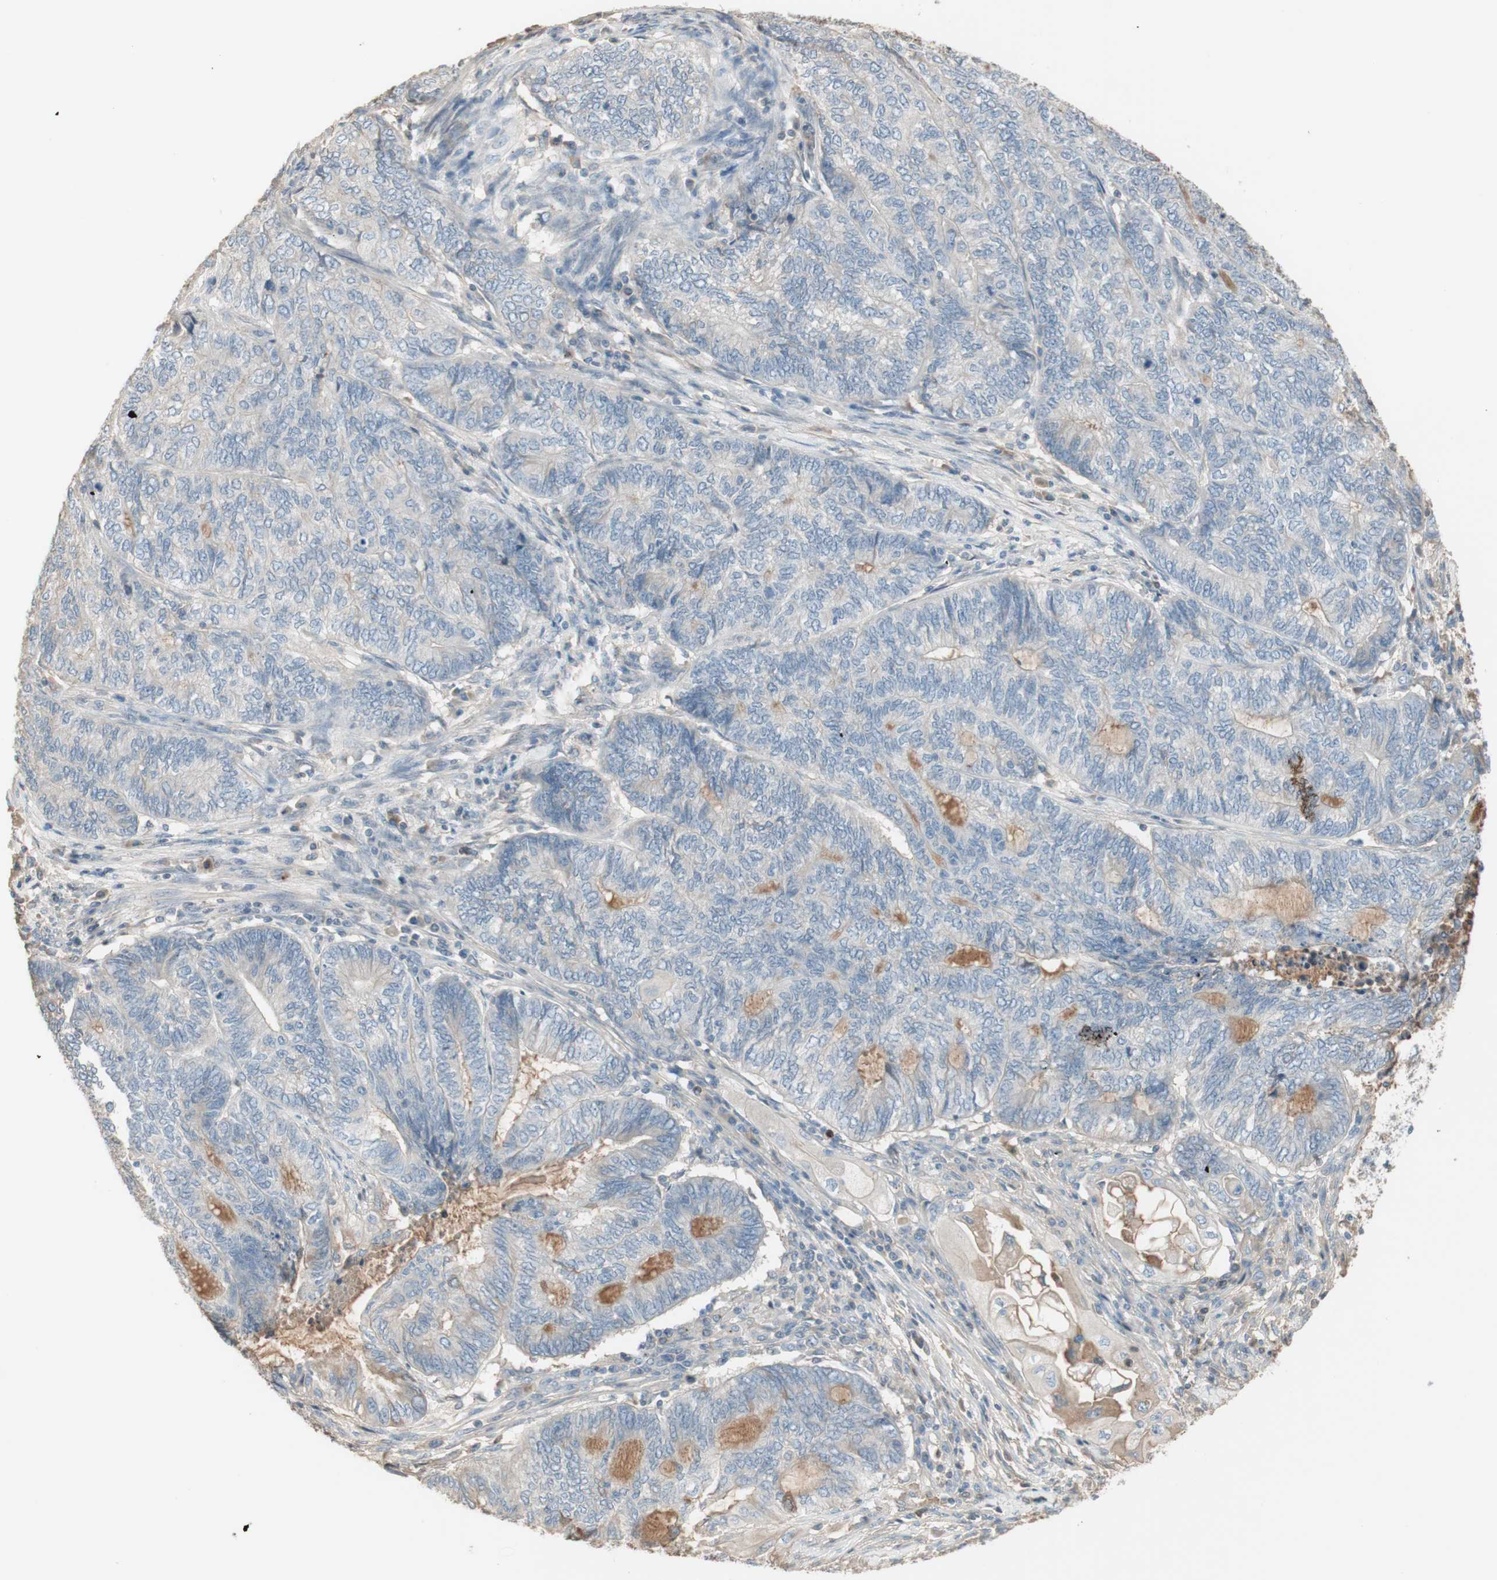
{"staining": {"intensity": "negative", "quantity": "none", "location": "none"}, "tissue": "endometrial cancer", "cell_type": "Tumor cells", "image_type": "cancer", "snomed": [{"axis": "morphology", "description": "Adenocarcinoma, NOS"}, {"axis": "topography", "description": "Uterus"}, {"axis": "topography", "description": "Endometrium"}], "caption": "IHC histopathology image of endometrial adenocarcinoma stained for a protein (brown), which shows no expression in tumor cells. Nuclei are stained in blue.", "gene": "IFNG", "patient": {"sex": "female", "age": 70}}